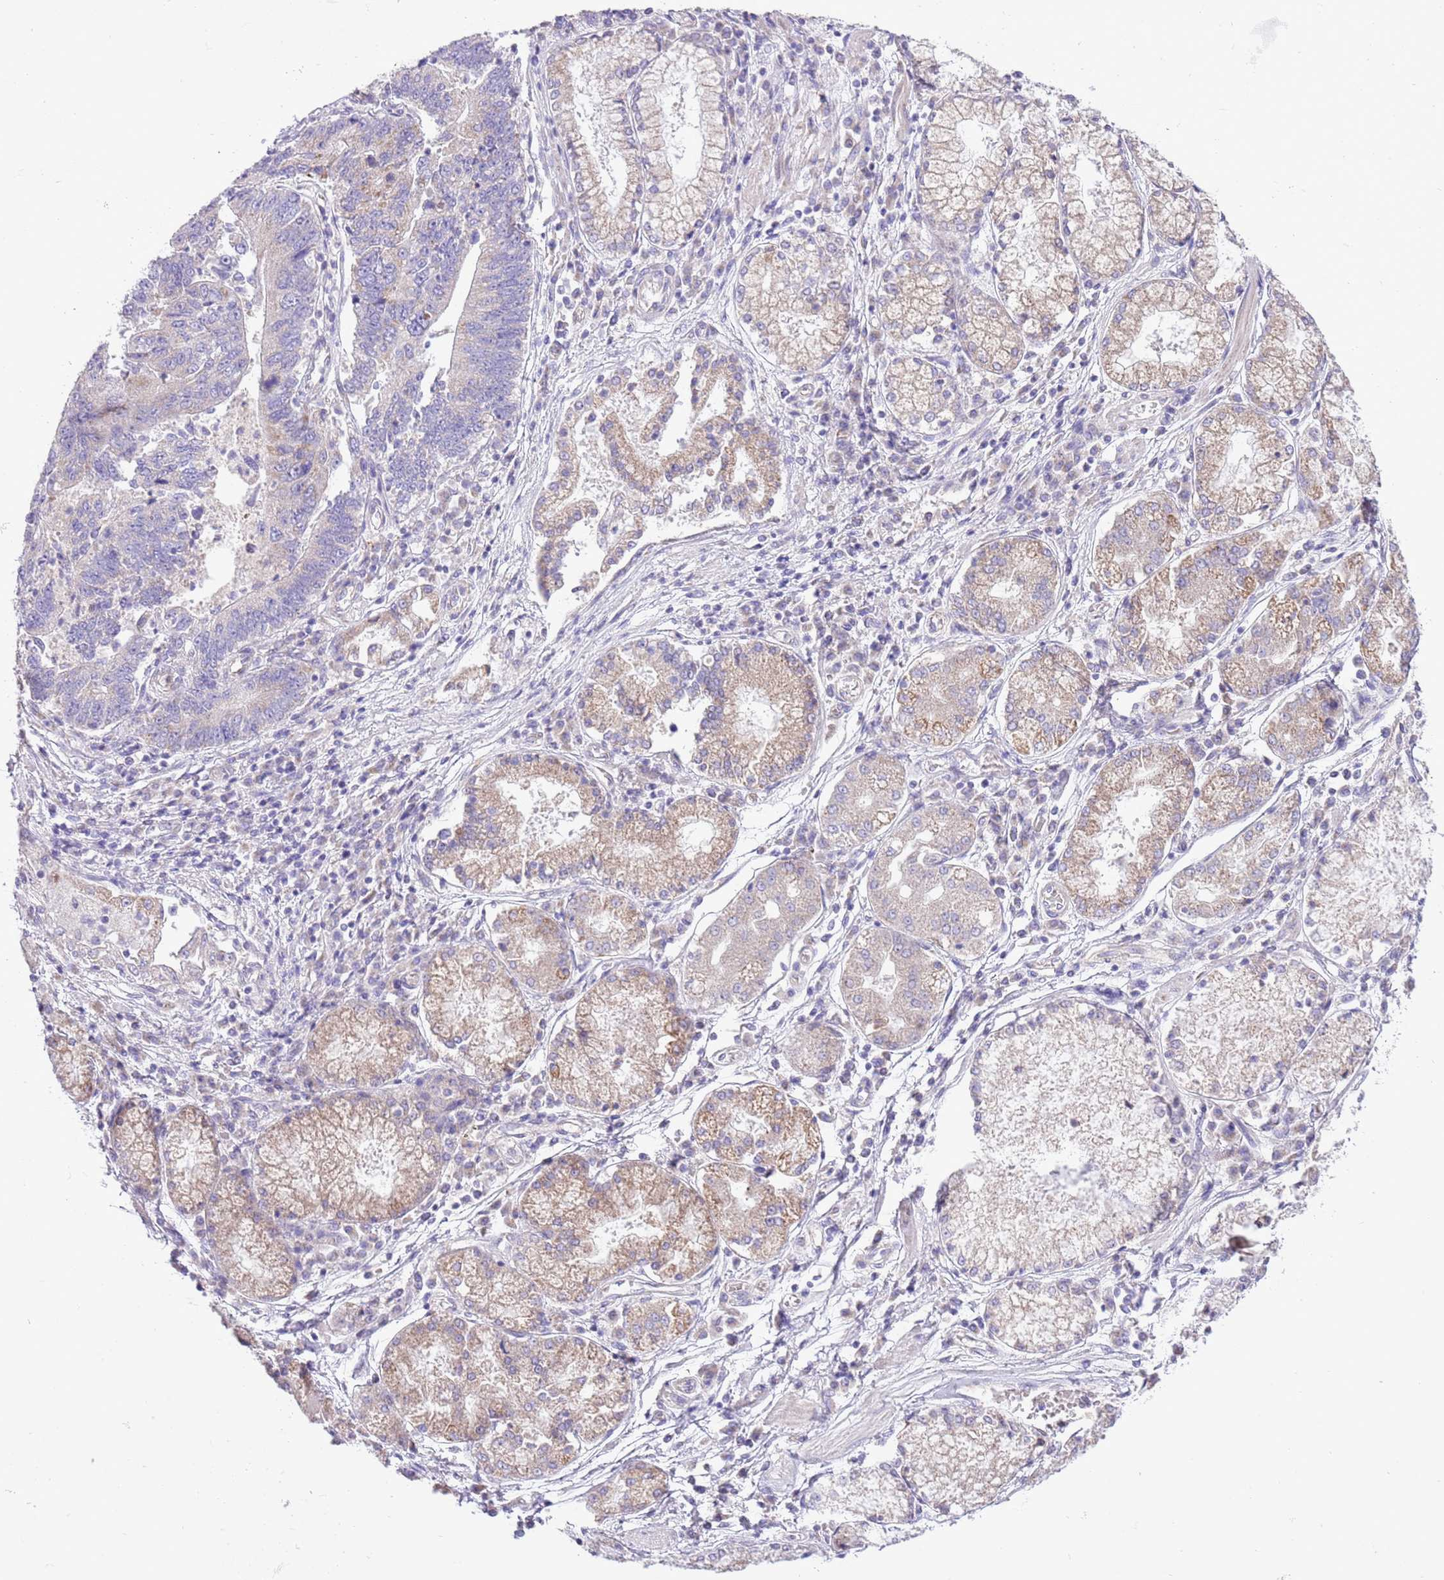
{"staining": {"intensity": "negative", "quantity": "none", "location": "none"}, "tissue": "stomach cancer", "cell_type": "Tumor cells", "image_type": "cancer", "snomed": [{"axis": "morphology", "description": "Adenocarcinoma, NOS"}, {"axis": "topography", "description": "Stomach"}], "caption": "Immunohistochemistry (IHC) image of stomach cancer stained for a protein (brown), which displays no staining in tumor cells.", "gene": "OAZ2", "patient": {"sex": "male", "age": 59}}